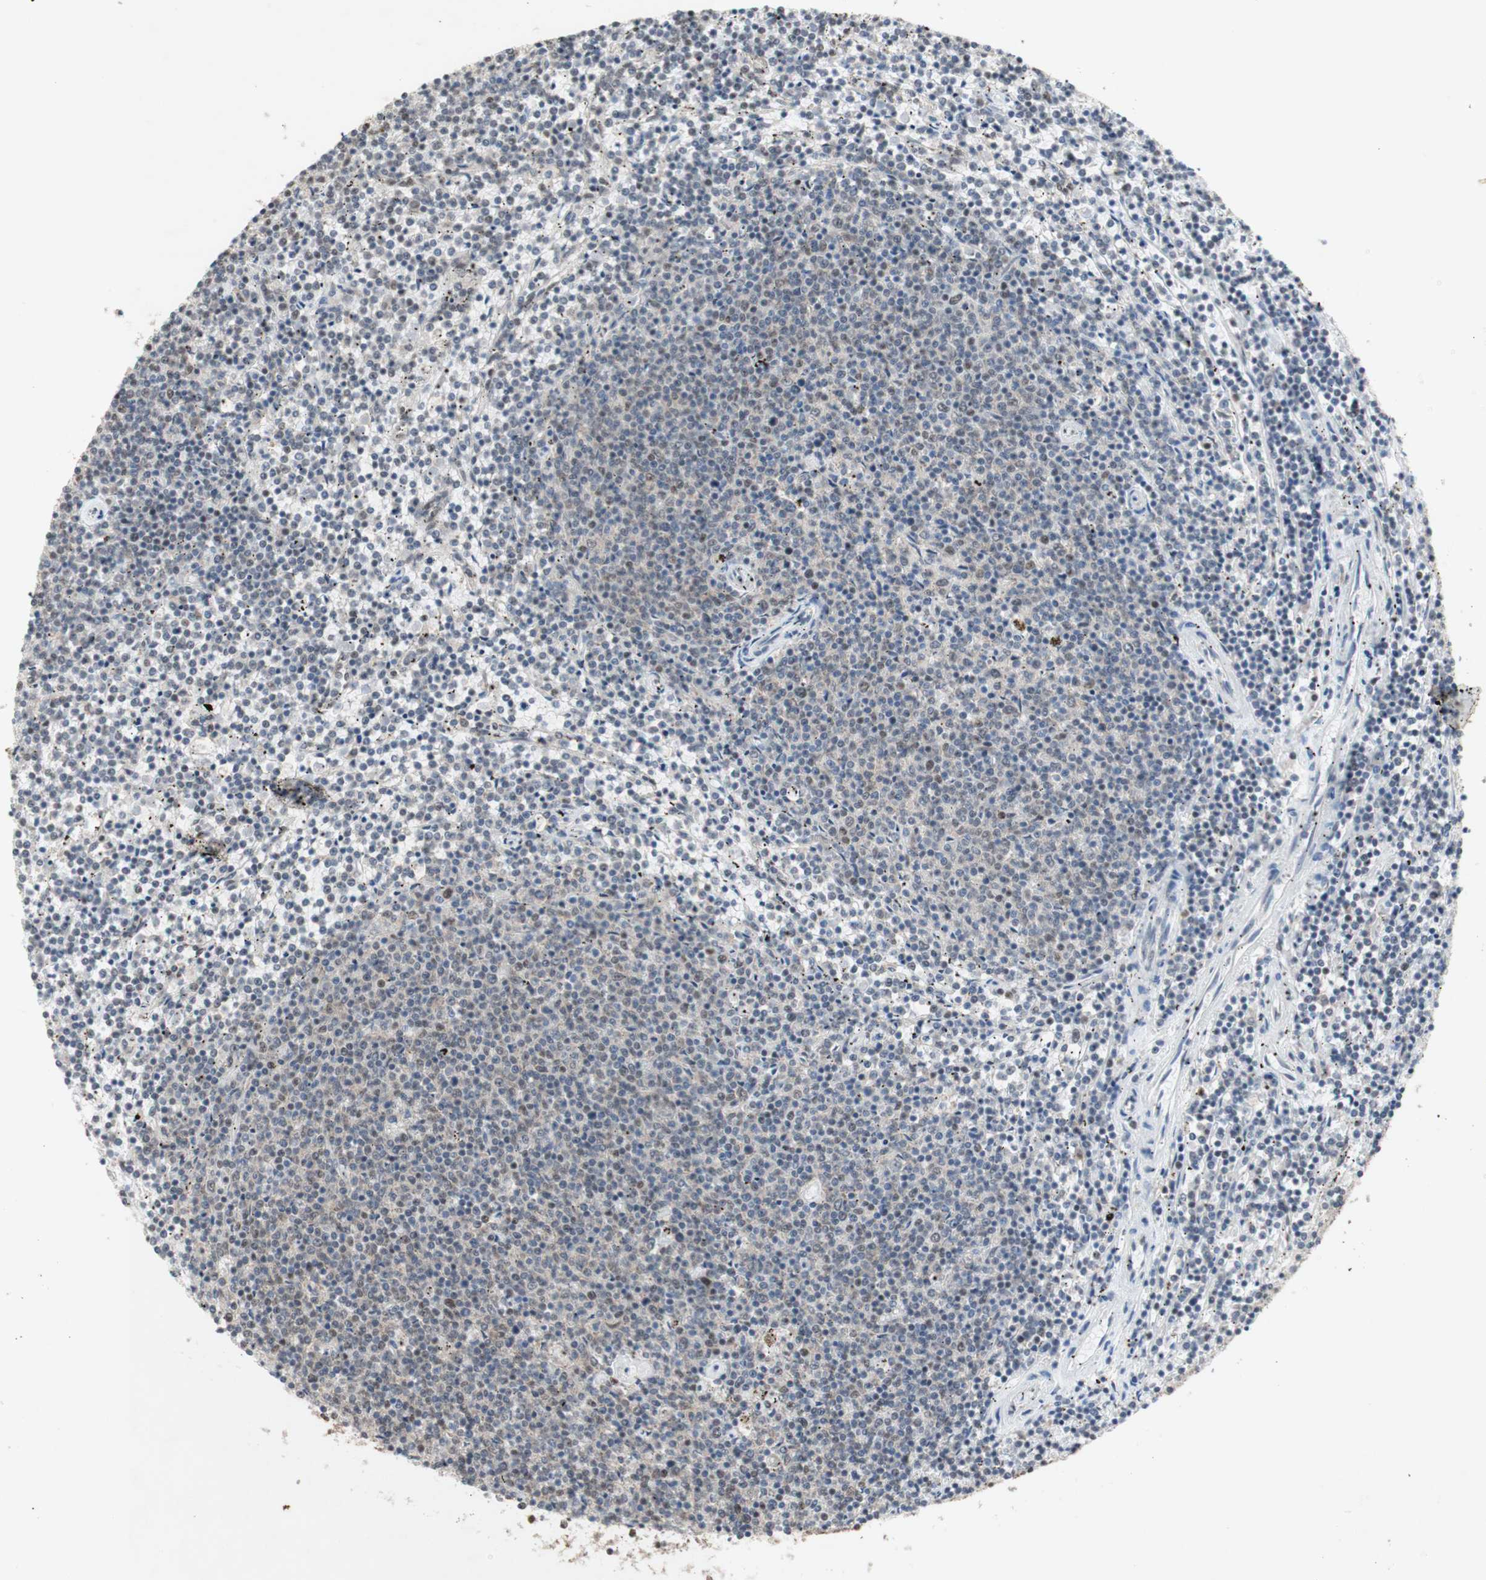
{"staining": {"intensity": "weak", "quantity": "25%-75%", "location": "nuclear"}, "tissue": "lymphoma", "cell_type": "Tumor cells", "image_type": "cancer", "snomed": [{"axis": "morphology", "description": "Malignant lymphoma, non-Hodgkin's type, Low grade"}, {"axis": "topography", "description": "Spleen"}], "caption": "Immunohistochemistry staining of lymphoma, which demonstrates low levels of weak nuclear positivity in about 25%-75% of tumor cells indicating weak nuclear protein expression. The staining was performed using DAB (3,3'-diaminobenzidine) (brown) for protein detection and nuclei were counterstained in hematoxylin (blue).", "gene": "SNRPB", "patient": {"sex": "female", "age": 50}}